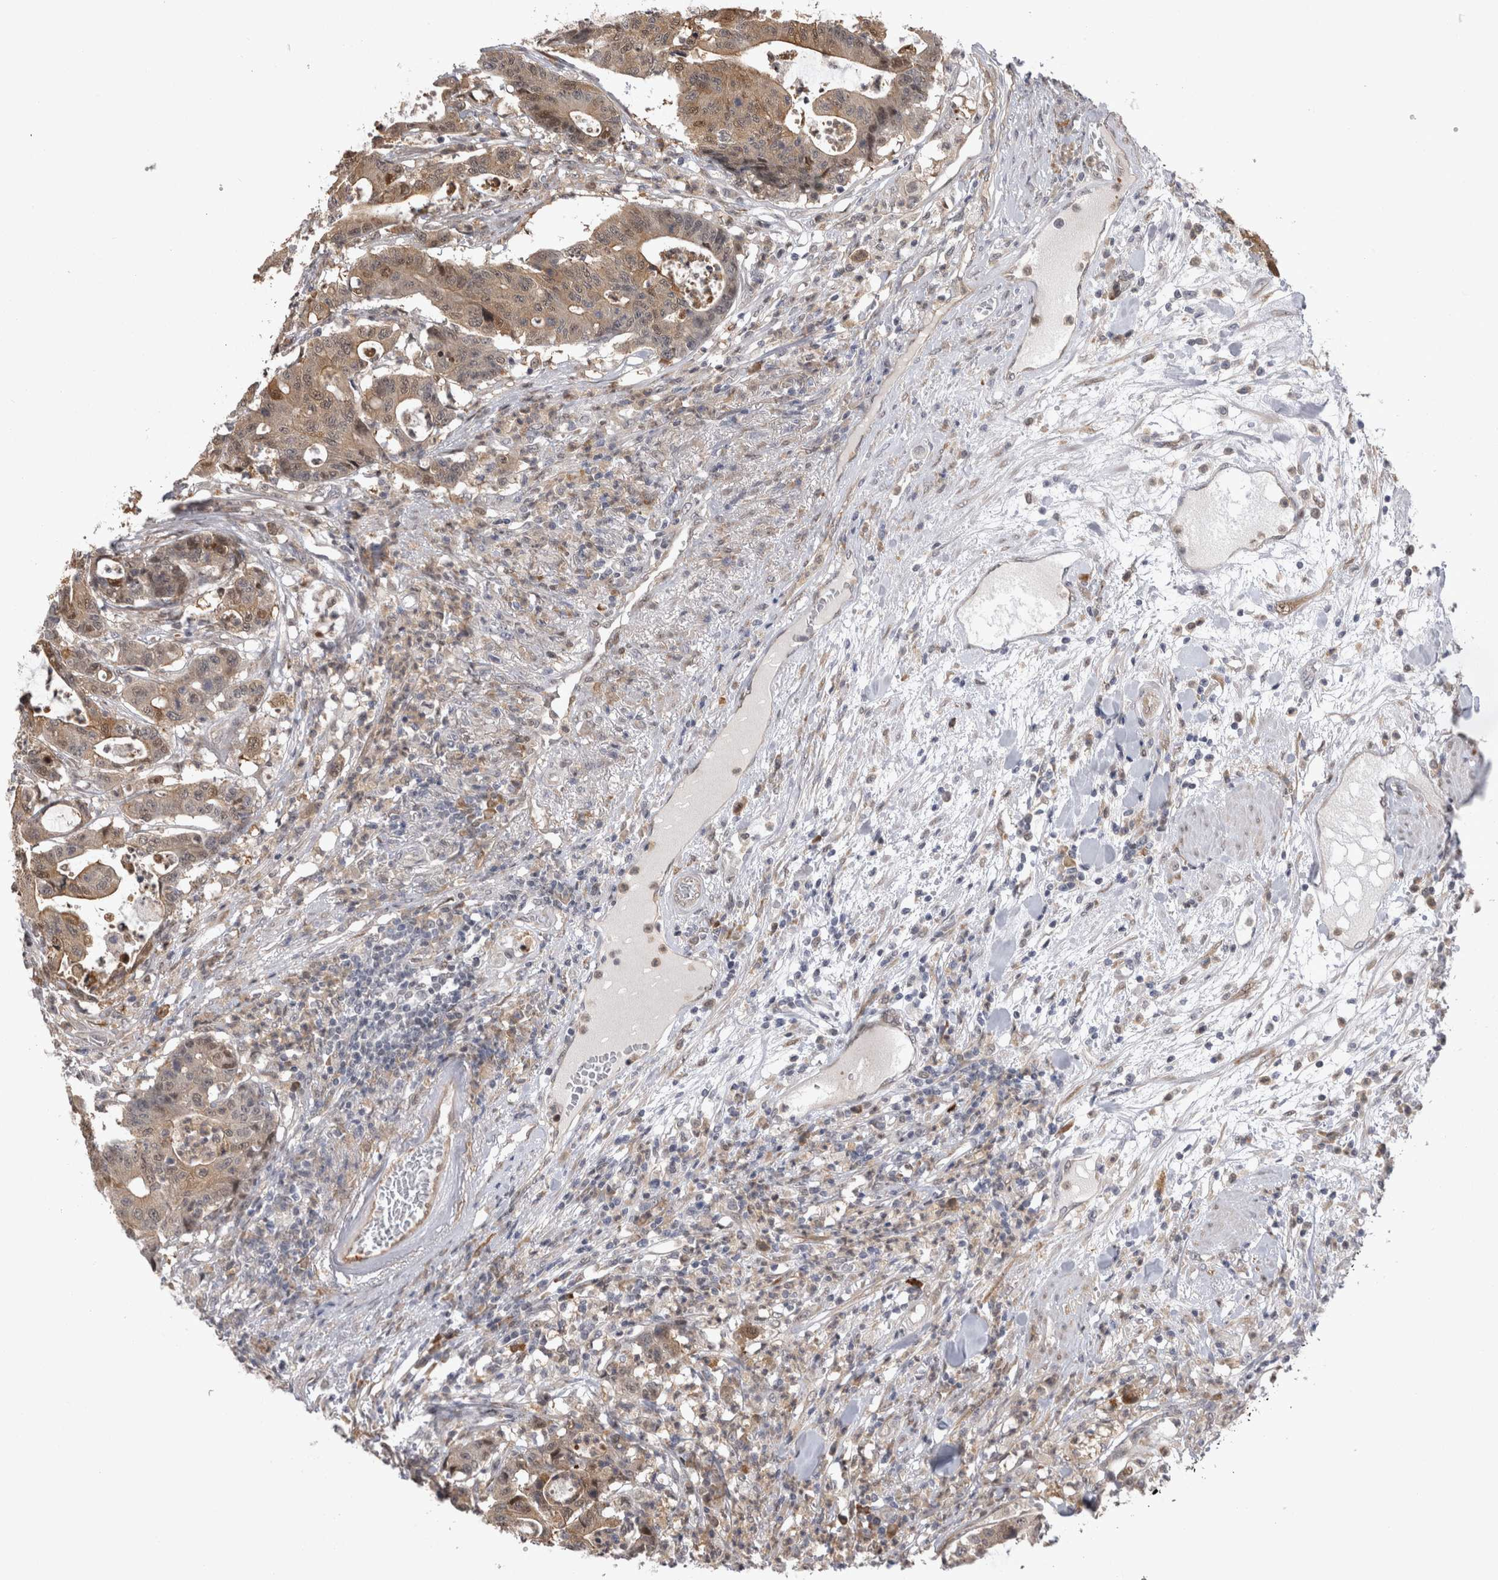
{"staining": {"intensity": "moderate", "quantity": ">75%", "location": "cytoplasmic/membranous"}, "tissue": "colorectal cancer", "cell_type": "Tumor cells", "image_type": "cancer", "snomed": [{"axis": "morphology", "description": "Adenocarcinoma, NOS"}, {"axis": "topography", "description": "Colon"}], "caption": "IHC (DAB) staining of human colorectal cancer (adenocarcinoma) shows moderate cytoplasmic/membranous protein positivity in about >75% of tumor cells.", "gene": "CHIC2", "patient": {"sex": "female", "age": 84}}